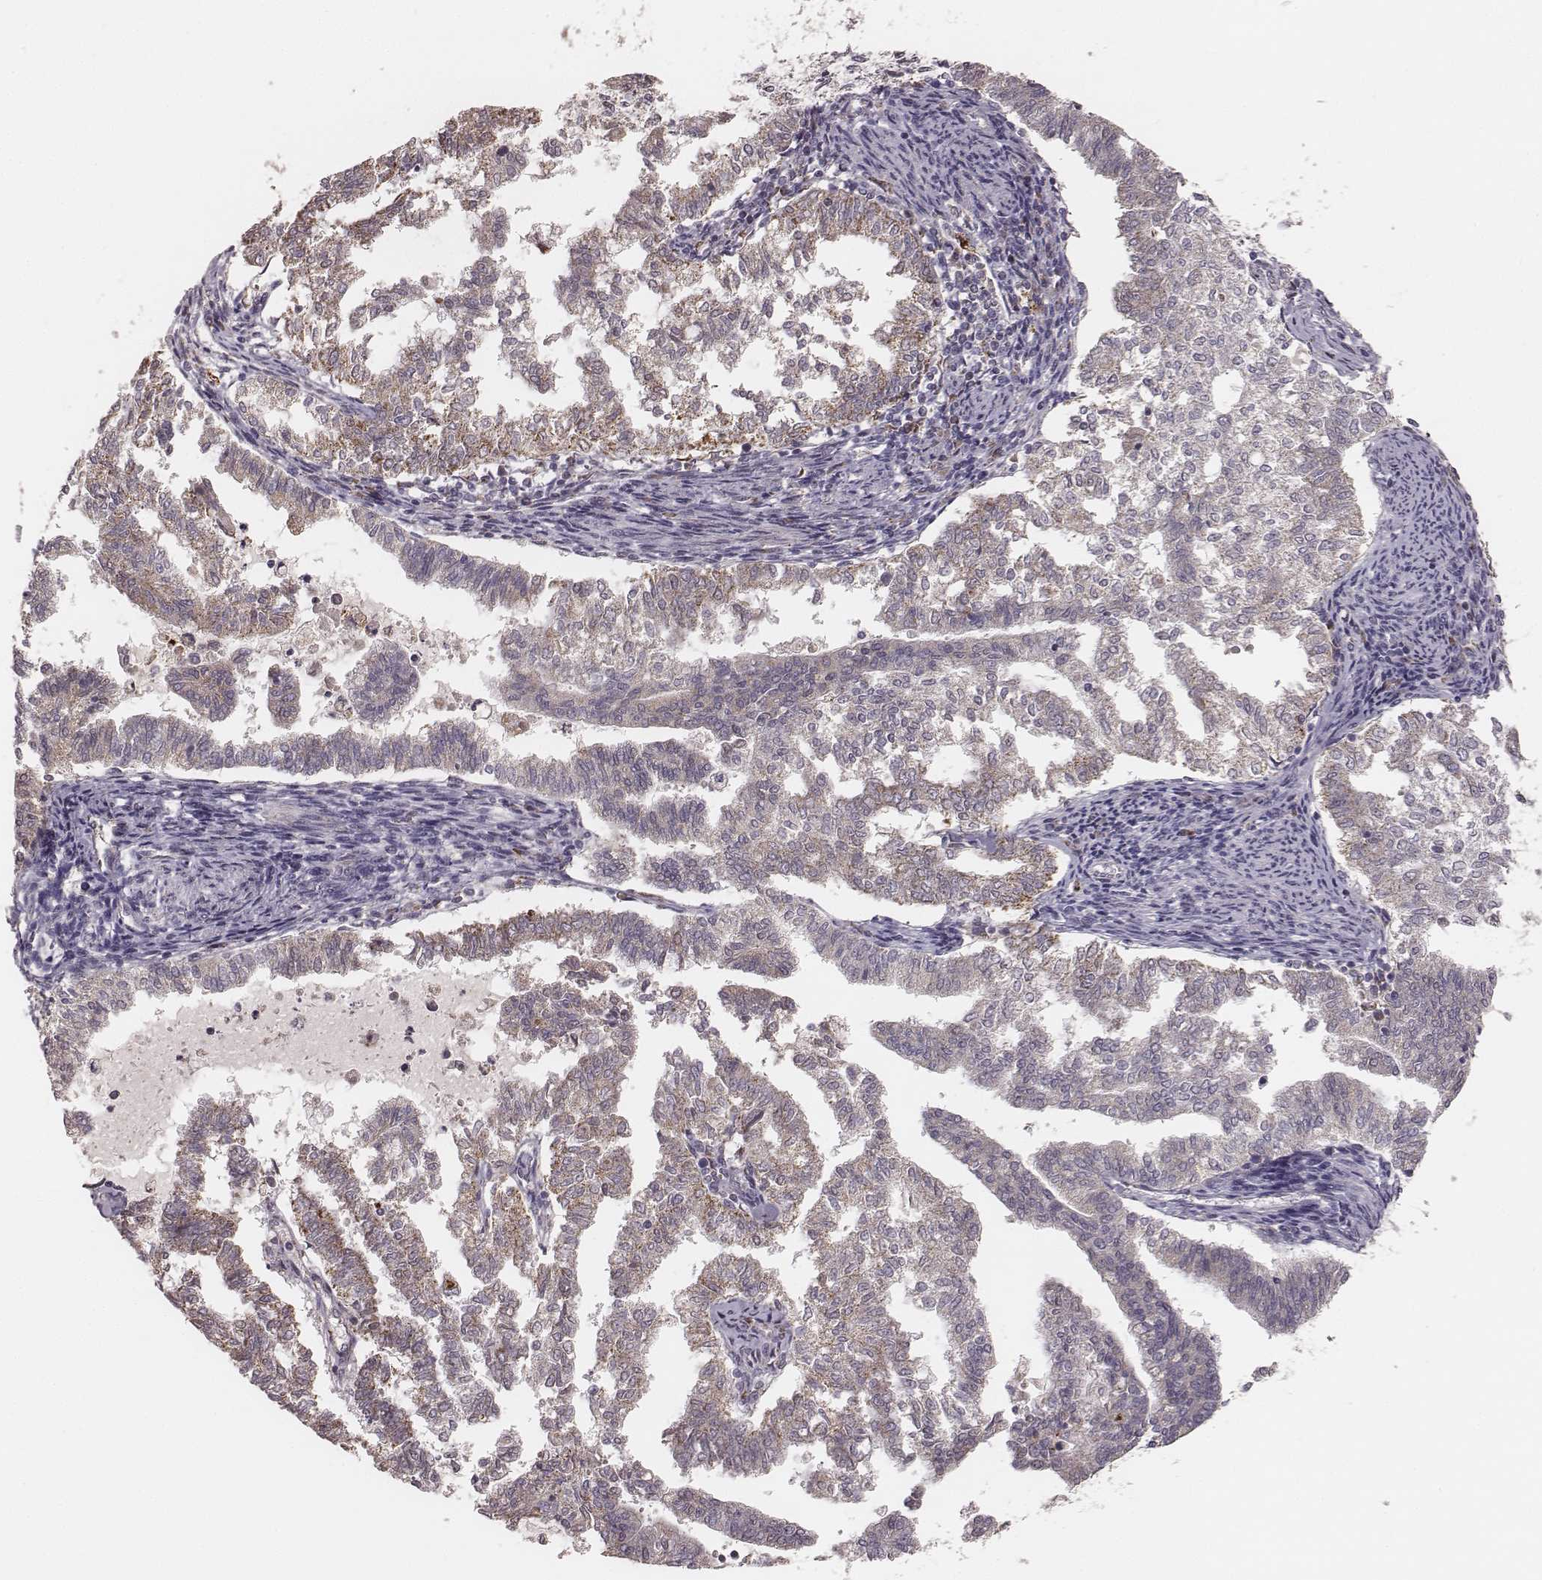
{"staining": {"intensity": "moderate", "quantity": ">75%", "location": "cytoplasmic/membranous"}, "tissue": "endometrial cancer", "cell_type": "Tumor cells", "image_type": "cancer", "snomed": [{"axis": "morphology", "description": "Adenocarcinoma, NOS"}, {"axis": "topography", "description": "Endometrium"}], "caption": "Immunohistochemical staining of human adenocarcinoma (endometrial) demonstrates medium levels of moderate cytoplasmic/membranous protein expression in approximately >75% of tumor cells.", "gene": "TUFM", "patient": {"sex": "female", "age": 79}}